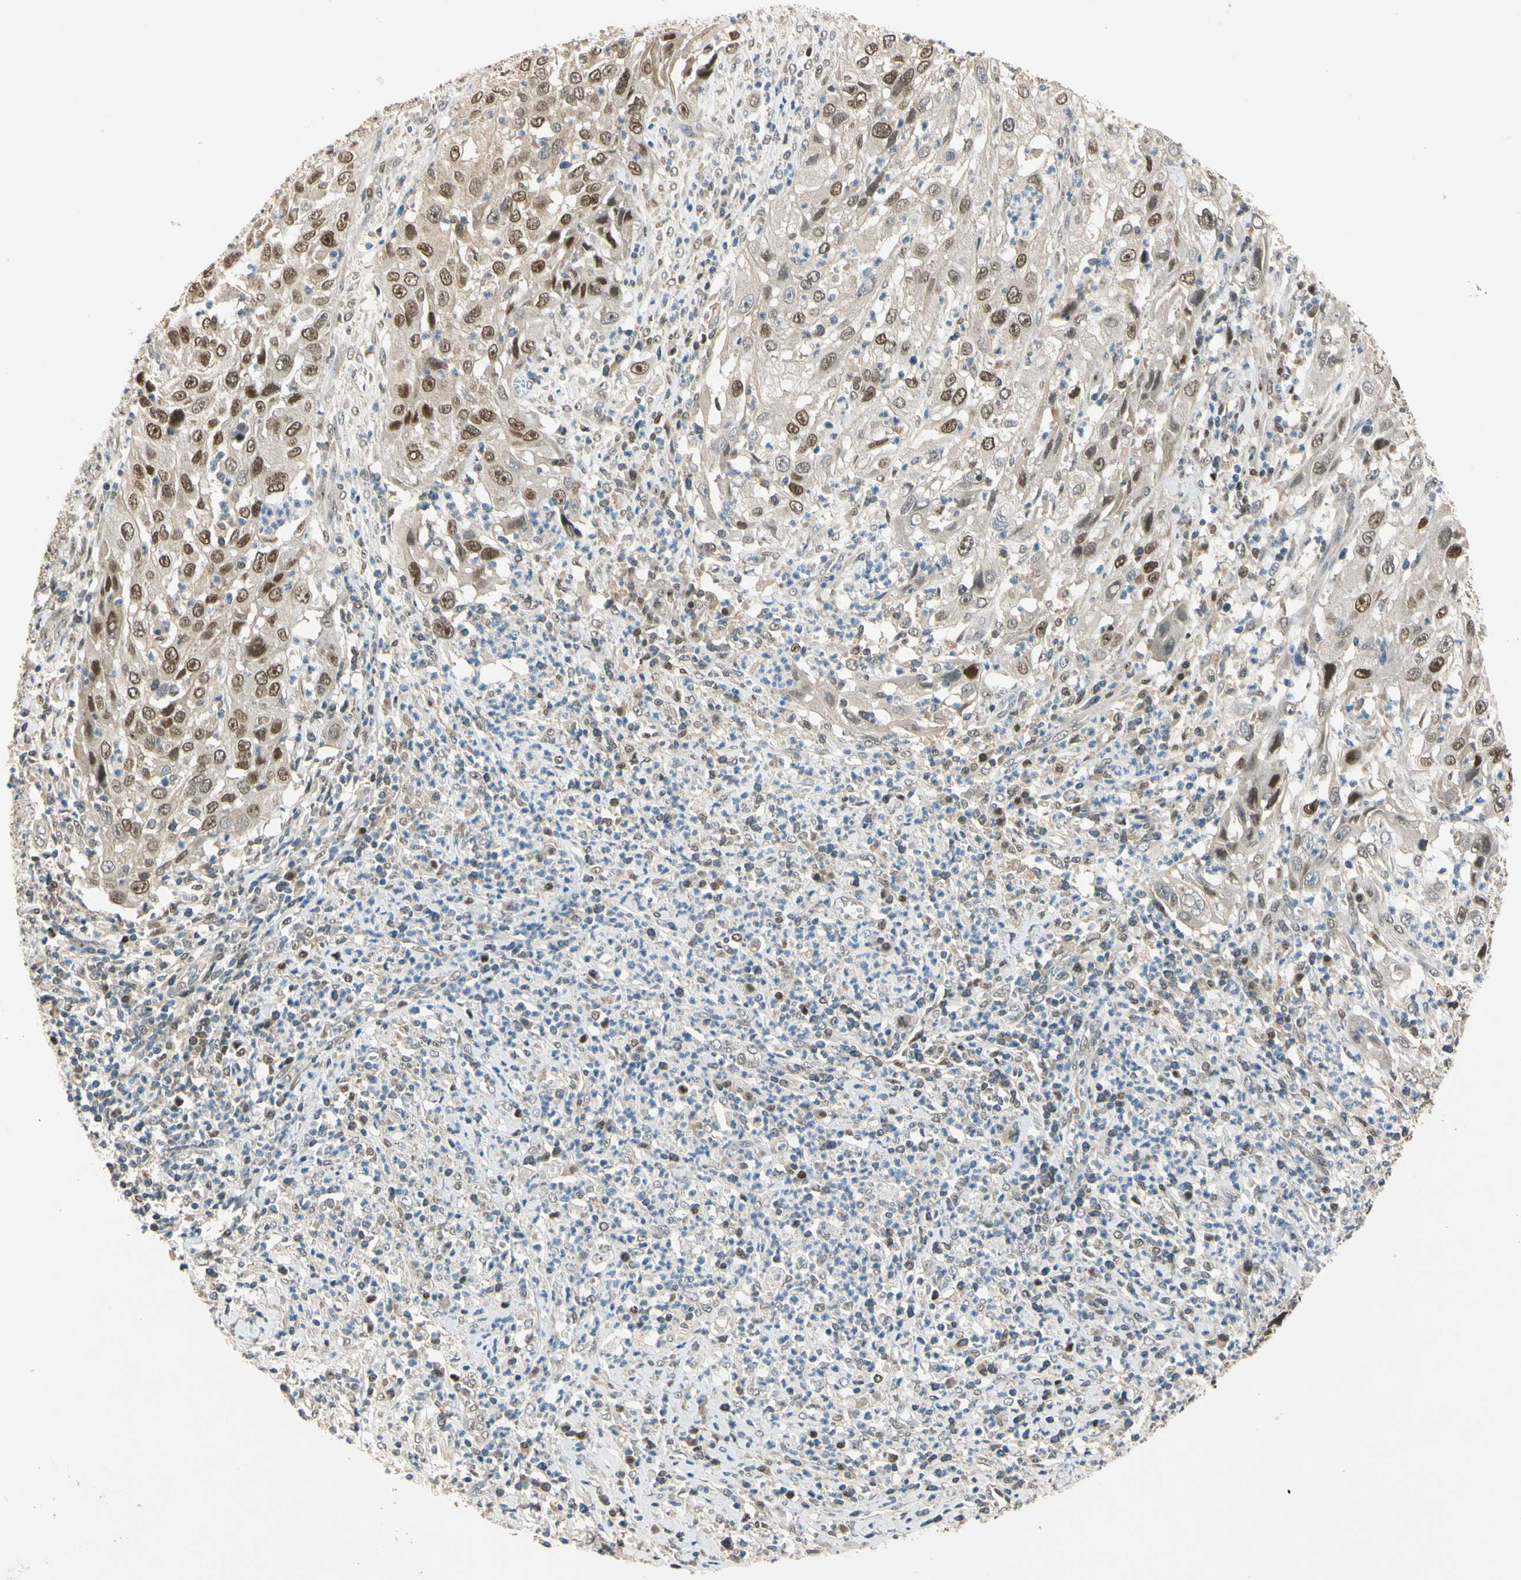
{"staining": {"intensity": "strong", "quantity": ">75%", "location": "cytoplasmic/membranous,nuclear"}, "tissue": "cervical cancer", "cell_type": "Tumor cells", "image_type": "cancer", "snomed": [{"axis": "morphology", "description": "Squamous cell carcinoma, NOS"}, {"axis": "topography", "description": "Cervix"}], "caption": "Immunohistochemistry of cervical cancer demonstrates high levels of strong cytoplasmic/membranous and nuclear positivity in approximately >75% of tumor cells.", "gene": "RIOX2", "patient": {"sex": "female", "age": 32}}